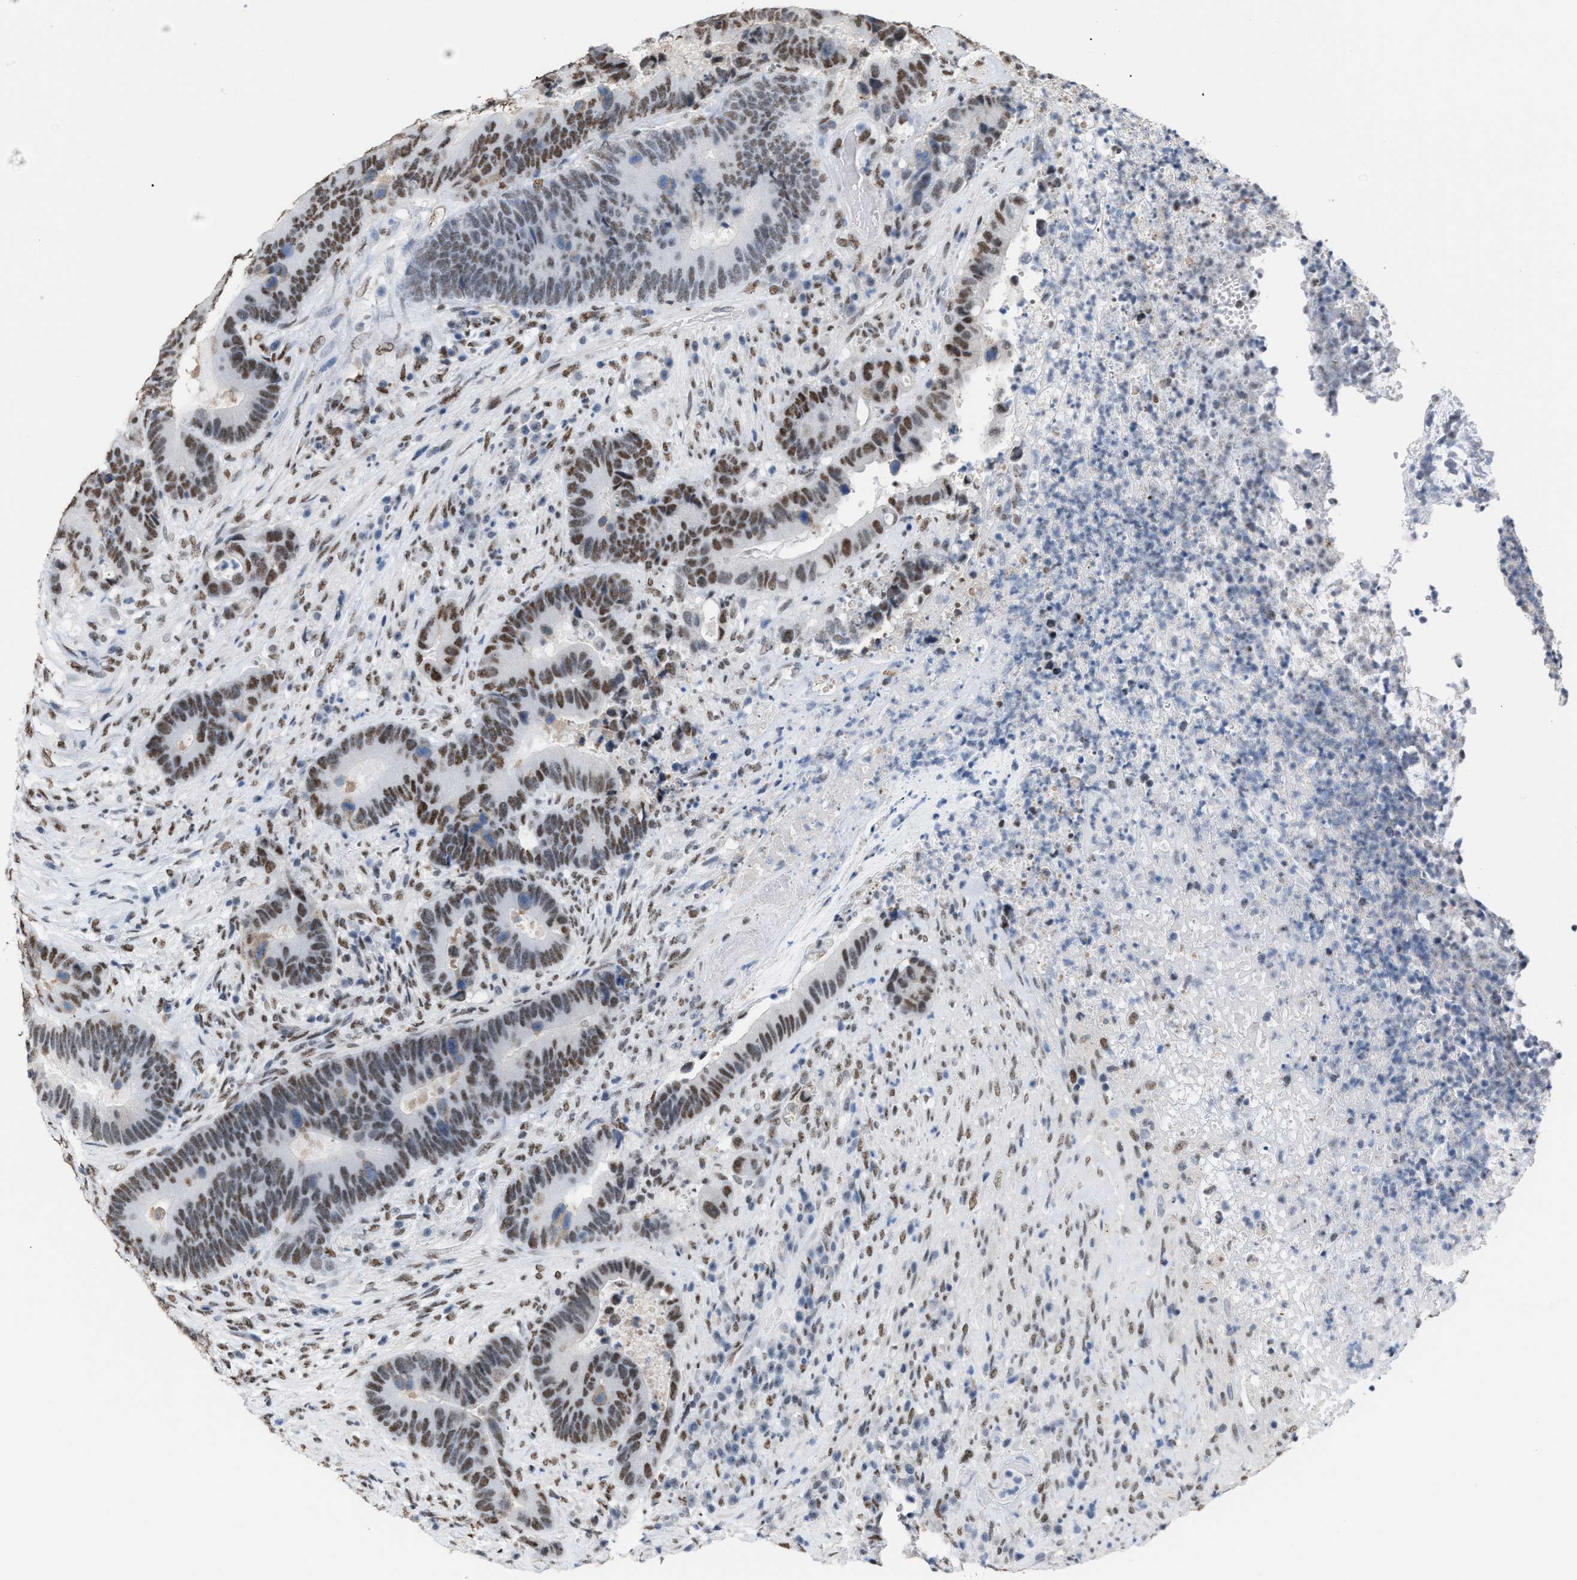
{"staining": {"intensity": "moderate", "quantity": ">75%", "location": "nuclear"}, "tissue": "colorectal cancer", "cell_type": "Tumor cells", "image_type": "cancer", "snomed": [{"axis": "morphology", "description": "Adenocarcinoma, NOS"}, {"axis": "topography", "description": "Rectum"}], "caption": "Immunohistochemistry histopathology image of neoplastic tissue: human adenocarcinoma (colorectal) stained using immunohistochemistry shows medium levels of moderate protein expression localized specifically in the nuclear of tumor cells, appearing as a nuclear brown color.", "gene": "CCAR2", "patient": {"sex": "female", "age": 89}}